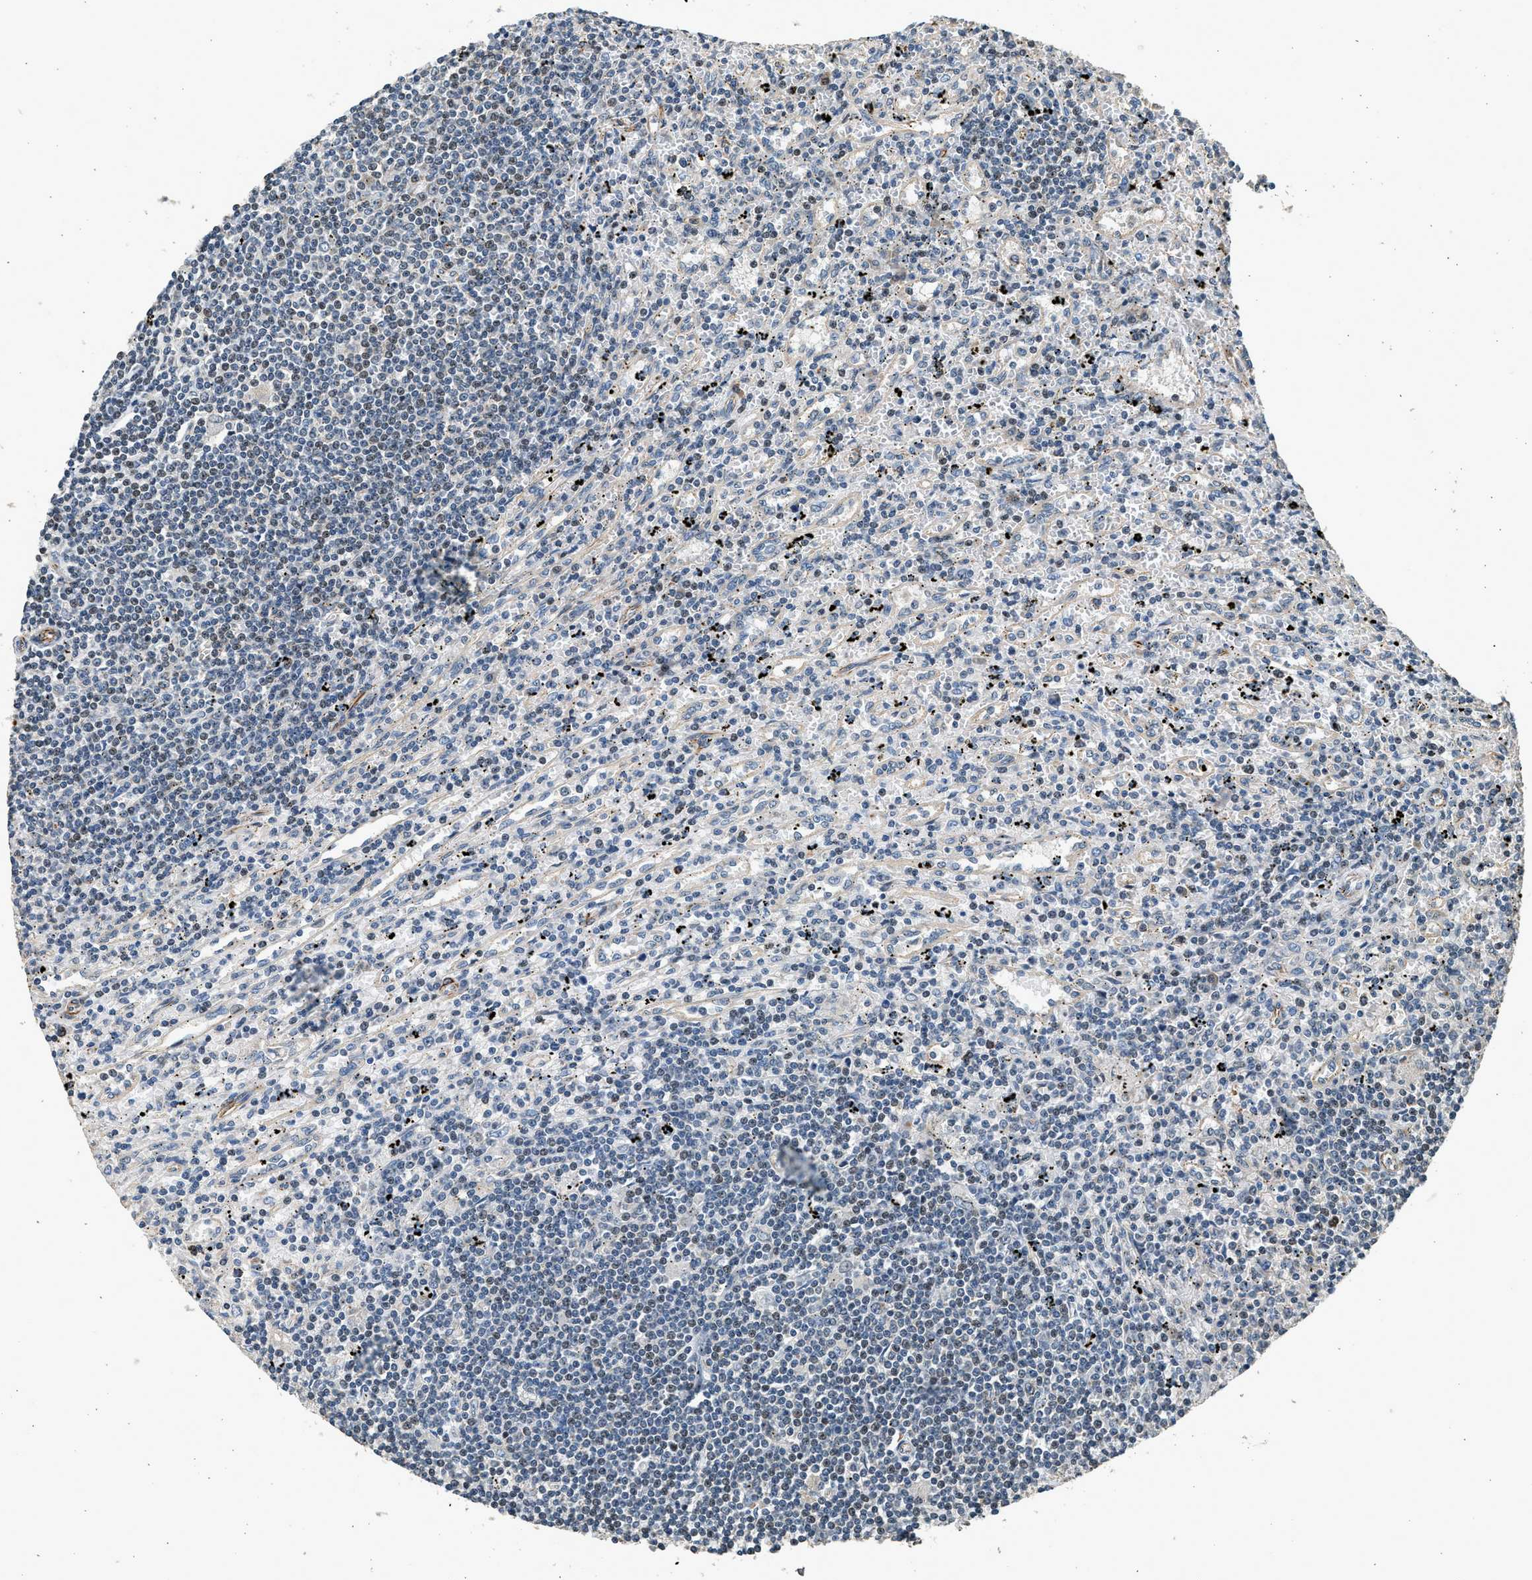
{"staining": {"intensity": "weak", "quantity": "<25%", "location": "nuclear"}, "tissue": "lymphoma", "cell_type": "Tumor cells", "image_type": "cancer", "snomed": [{"axis": "morphology", "description": "Malignant lymphoma, non-Hodgkin's type, Low grade"}, {"axis": "topography", "description": "Spleen"}], "caption": "This is an IHC image of human lymphoma. There is no staining in tumor cells.", "gene": "PCLO", "patient": {"sex": "male", "age": 76}}